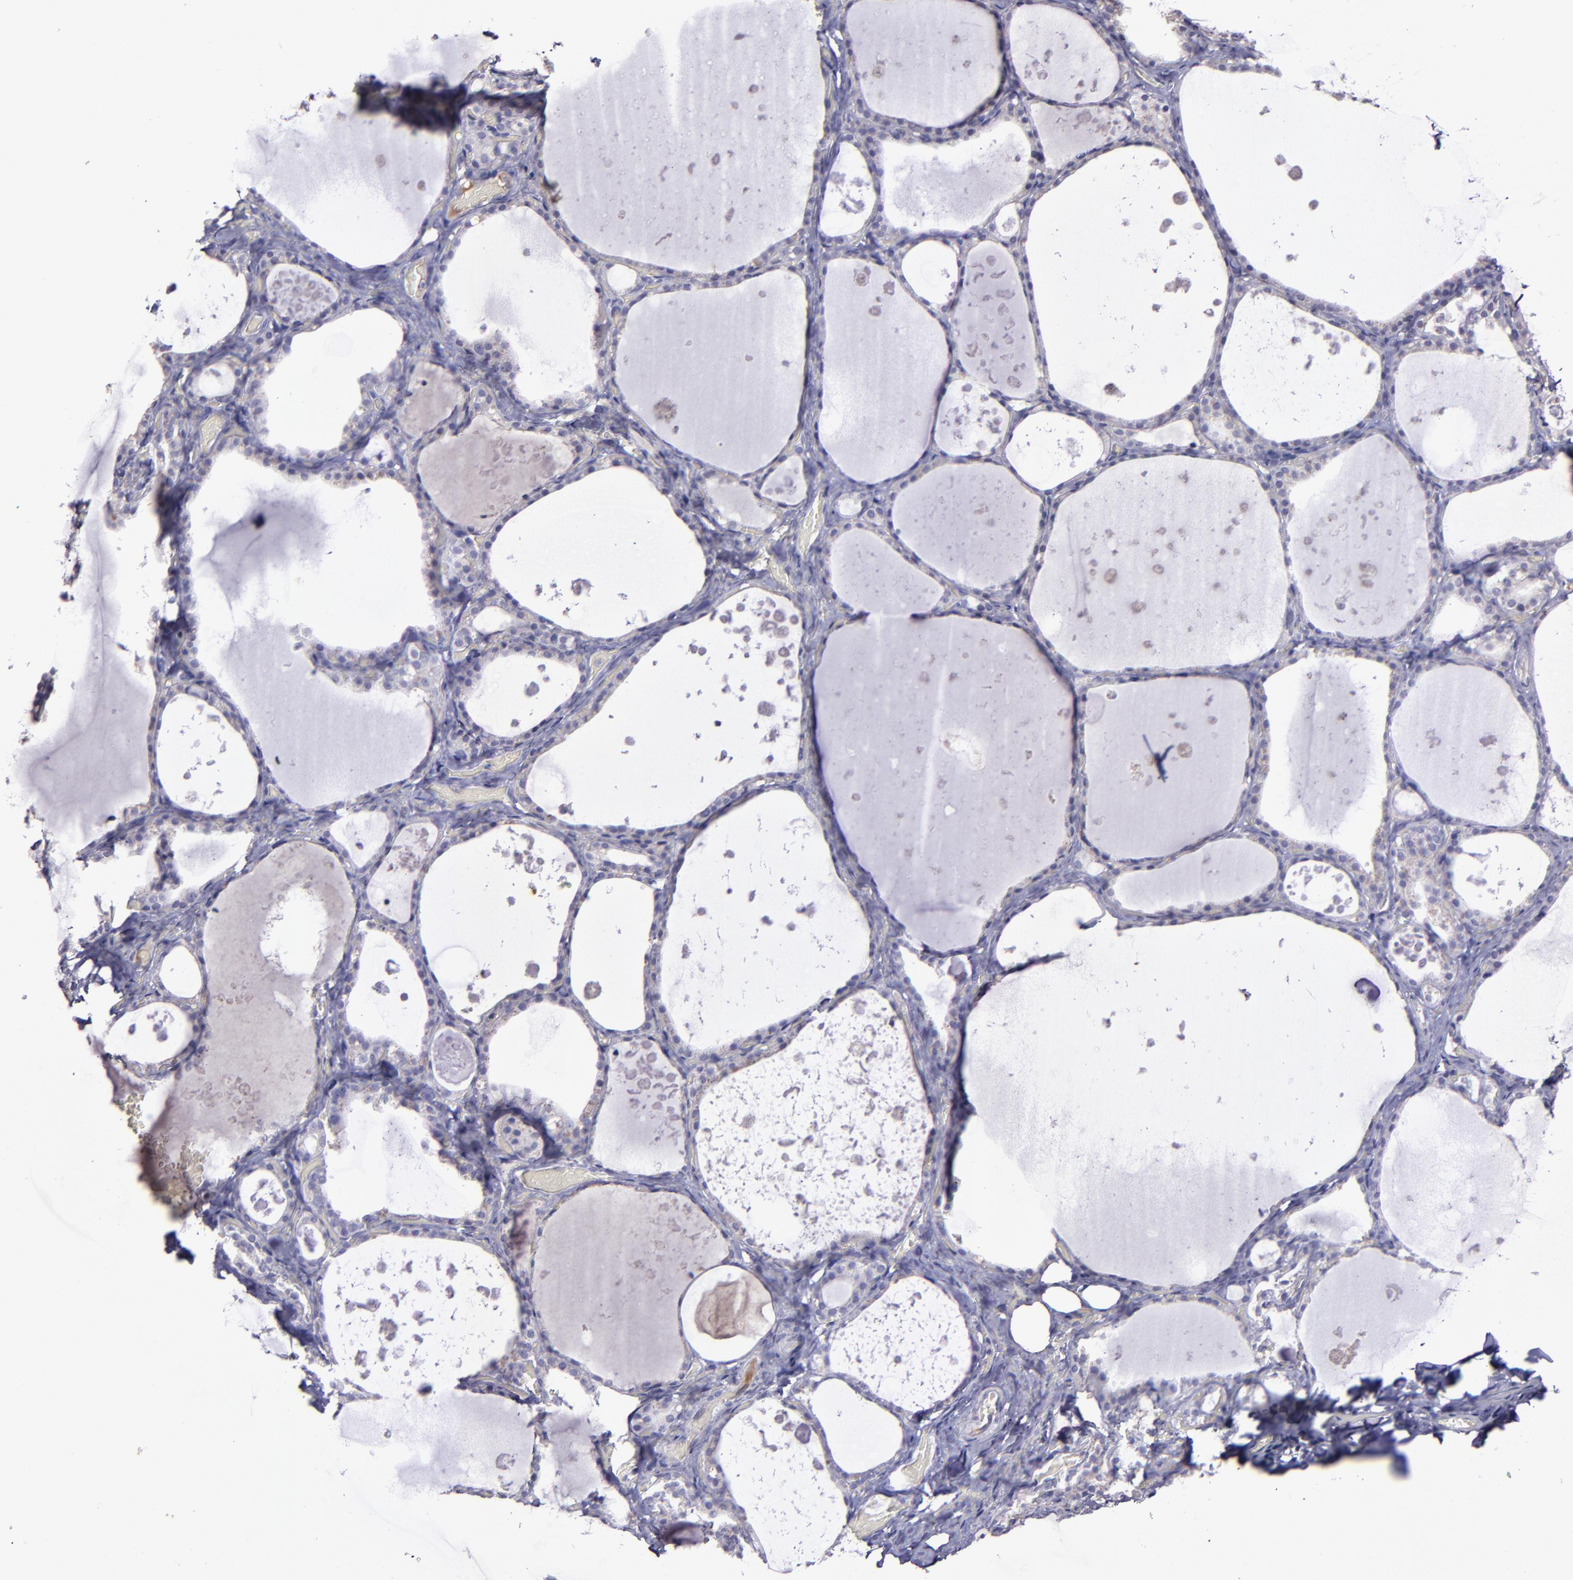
{"staining": {"intensity": "weak", "quantity": "<25%", "location": "cytoplasmic/membranous"}, "tissue": "thyroid gland", "cell_type": "Glandular cells", "image_type": "normal", "snomed": [{"axis": "morphology", "description": "Normal tissue, NOS"}, {"axis": "topography", "description": "Thyroid gland"}], "caption": "A histopathology image of thyroid gland stained for a protein displays no brown staining in glandular cells. (DAB (3,3'-diaminobenzidine) immunohistochemistry with hematoxylin counter stain).", "gene": "MASP1", "patient": {"sex": "male", "age": 61}}